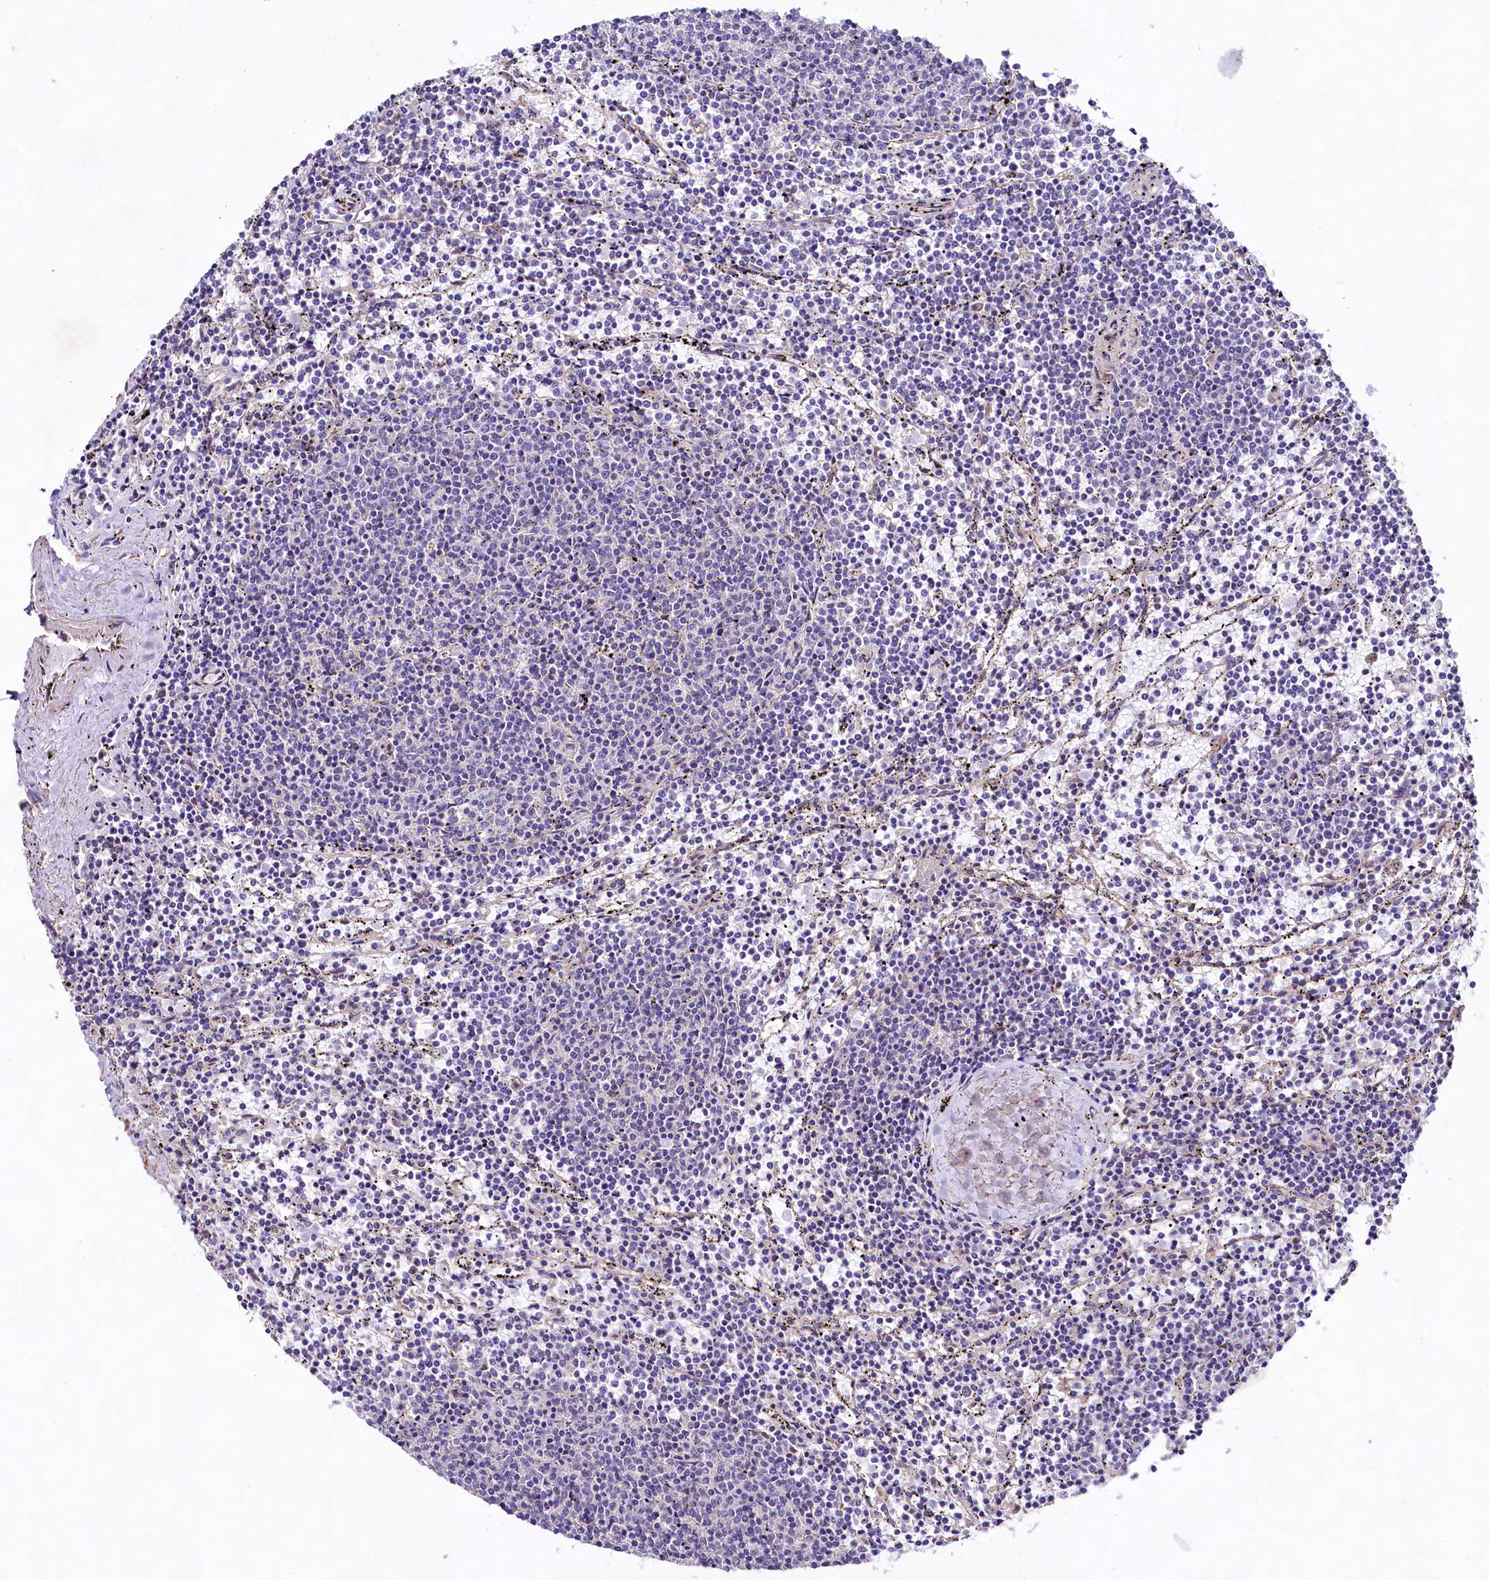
{"staining": {"intensity": "negative", "quantity": "none", "location": "none"}, "tissue": "lymphoma", "cell_type": "Tumor cells", "image_type": "cancer", "snomed": [{"axis": "morphology", "description": "Malignant lymphoma, non-Hodgkin's type, Low grade"}, {"axis": "topography", "description": "Spleen"}], "caption": "Tumor cells show no significant protein positivity in lymphoma.", "gene": "VPS11", "patient": {"sex": "female", "age": 50}}